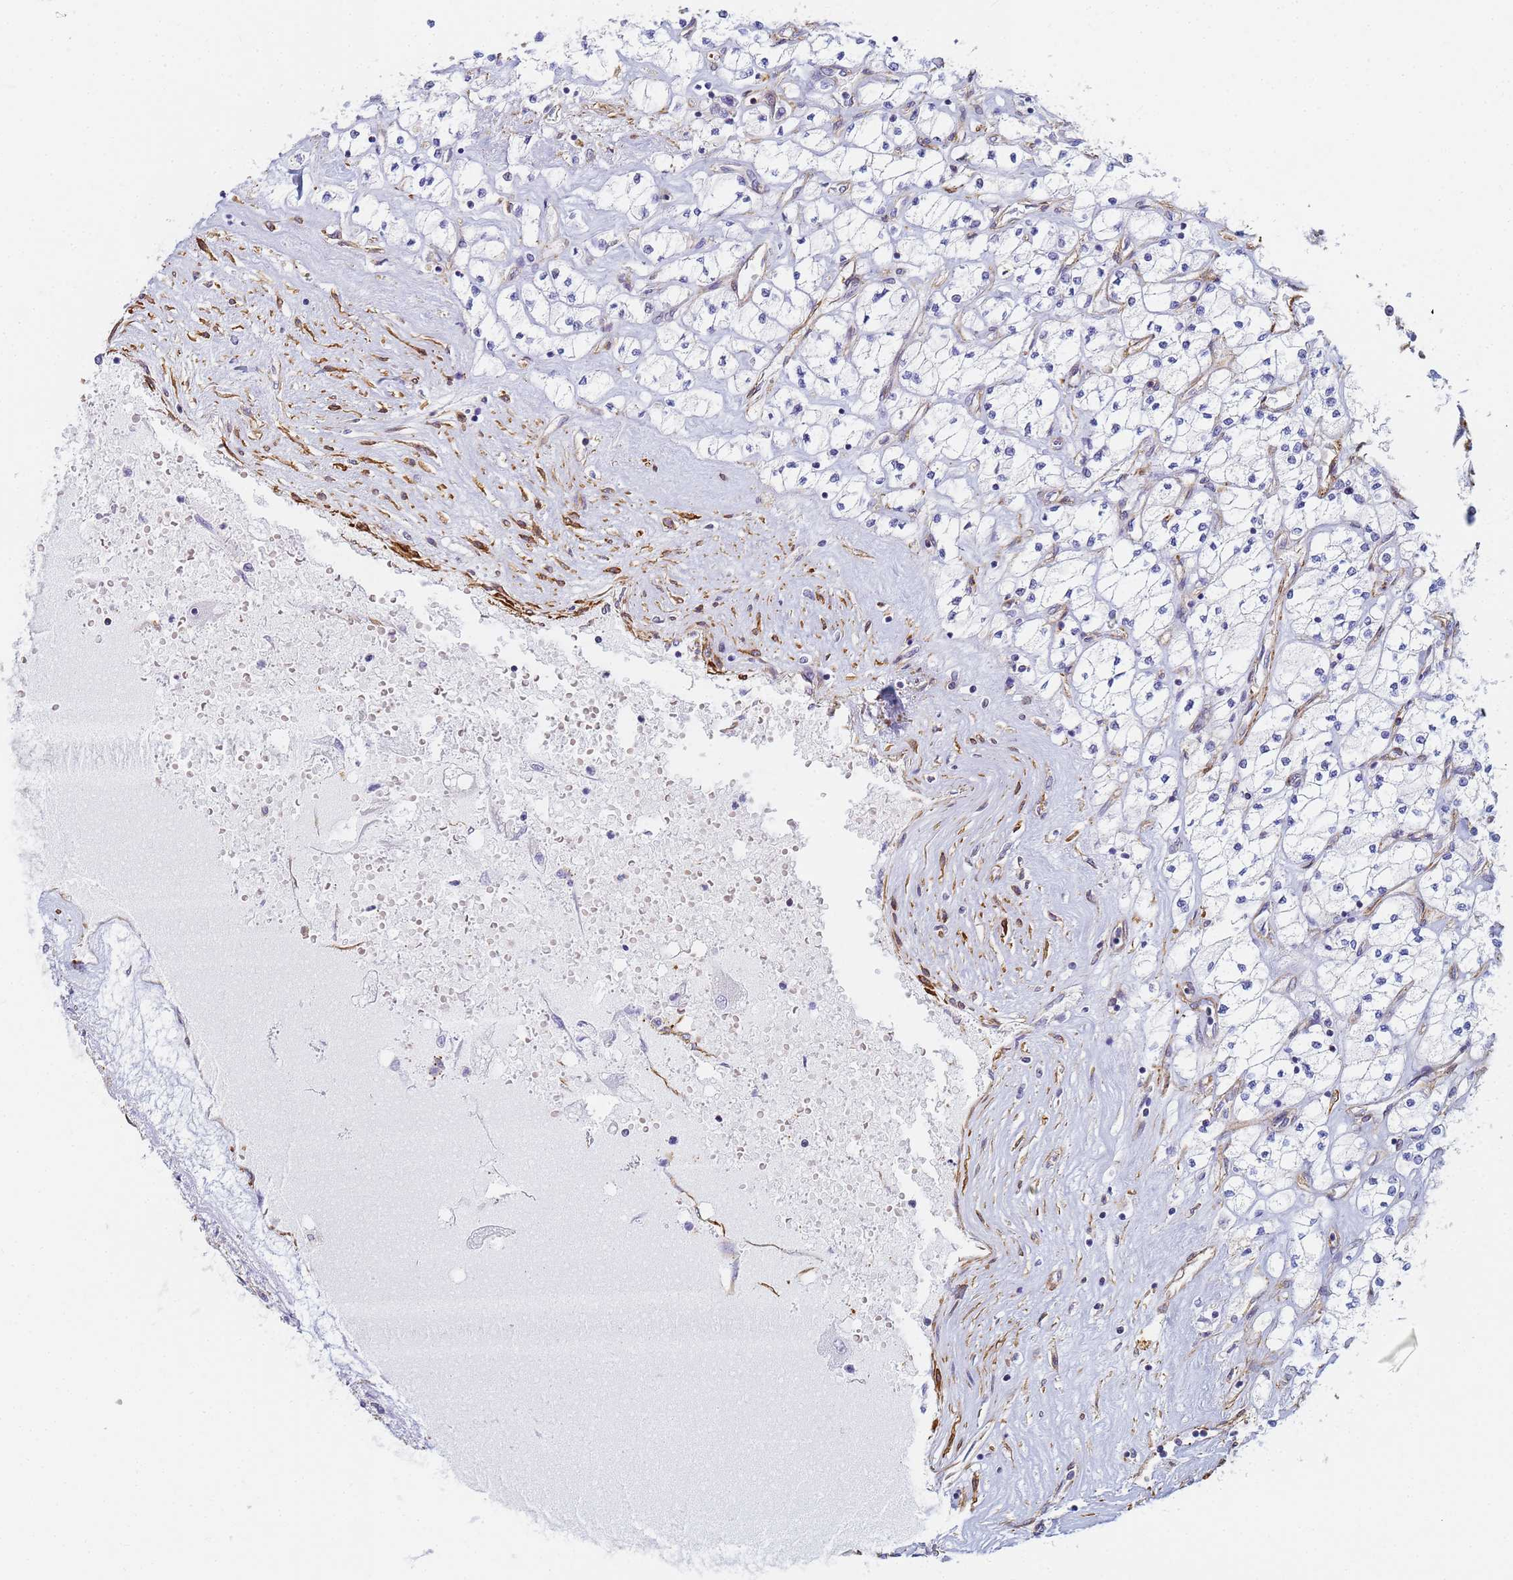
{"staining": {"intensity": "negative", "quantity": "none", "location": "none"}, "tissue": "renal cancer", "cell_type": "Tumor cells", "image_type": "cancer", "snomed": [{"axis": "morphology", "description": "Adenocarcinoma, NOS"}, {"axis": "topography", "description": "Kidney"}], "caption": "An image of human adenocarcinoma (renal) is negative for staining in tumor cells. Brightfield microscopy of immunohistochemistry (IHC) stained with DAB (brown) and hematoxylin (blue), captured at high magnification.", "gene": "TPM1", "patient": {"sex": "male", "age": 80}}